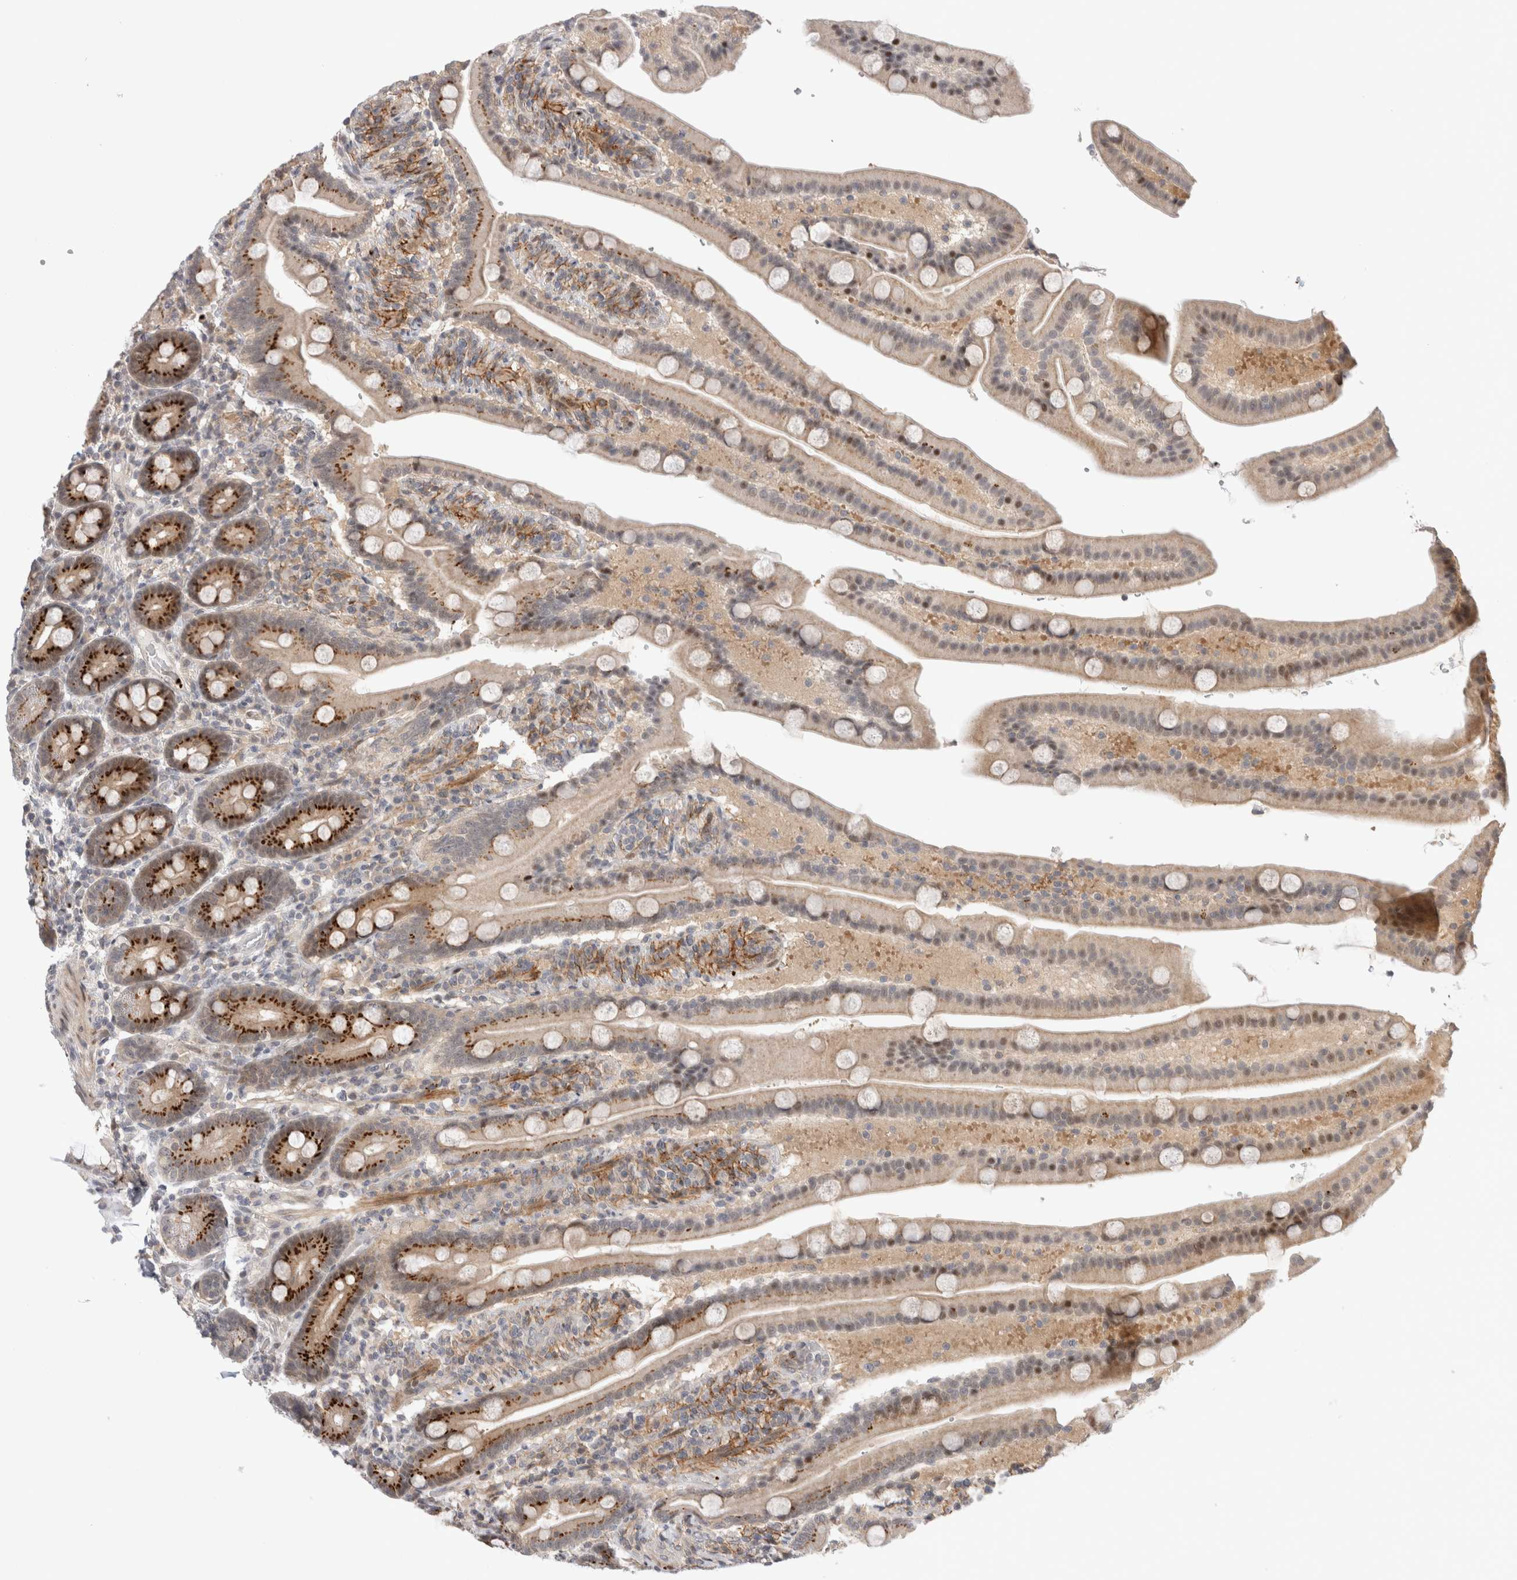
{"staining": {"intensity": "strong", "quantity": "25%-75%", "location": "cytoplasmic/membranous"}, "tissue": "duodenum", "cell_type": "Glandular cells", "image_type": "normal", "snomed": [{"axis": "morphology", "description": "Normal tissue, NOS"}, {"axis": "topography", "description": "Duodenum"}], "caption": "Glandular cells exhibit high levels of strong cytoplasmic/membranous positivity in approximately 25%-75% of cells in benign human duodenum.", "gene": "VPS28", "patient": {"sex": "male", "age": 54}}